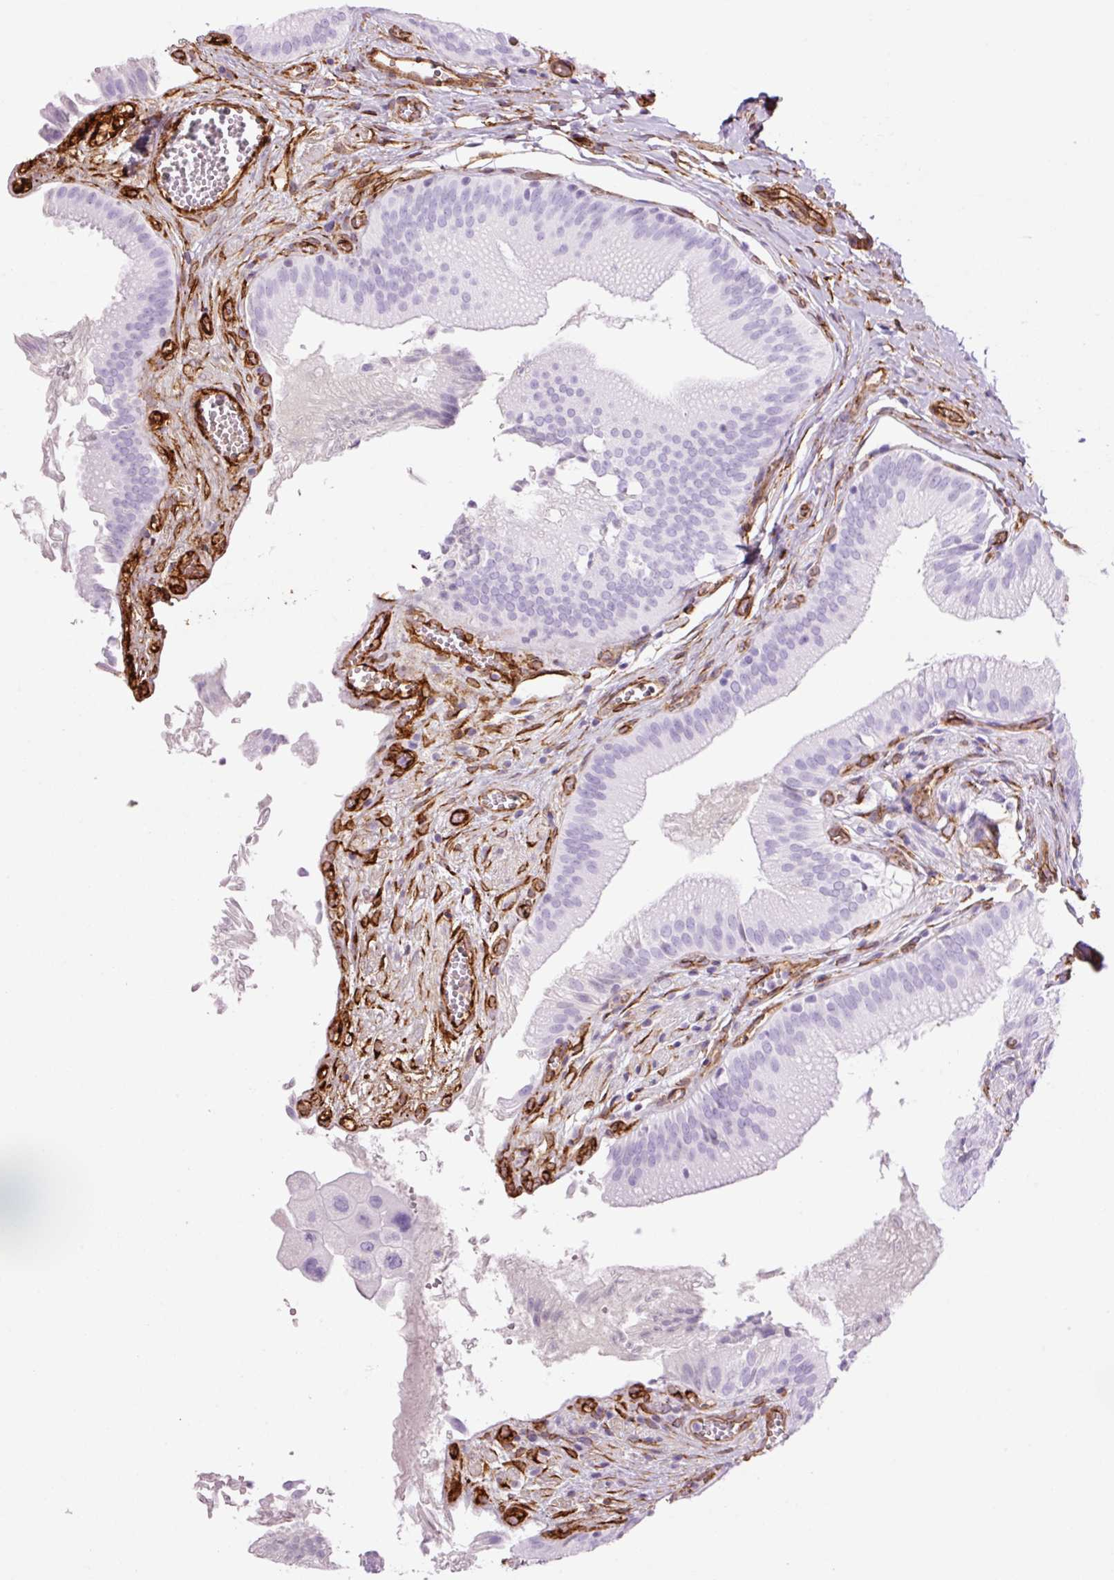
{"staining": {"intensity": "negative", "quantity": "none", "location": "none"}, "tissue": "gallbladder", "cell_type": "Glandular cells", "image_type": "normal", "snomed": [{"axis": "morphology", "description": "Normal tissue, NOS"}, {"axis": "topography", "description": "Gallbladder"}, {"axis": "topography", "description": "Peripheral nerve tissue"}], "caption": "This is a image of immunohistochemistry (IHC) staining of normal gallbladder, which shows no staining in glandular cells.", "gene": "CAV1", "patient": {"sex": "male", "age": 17}}